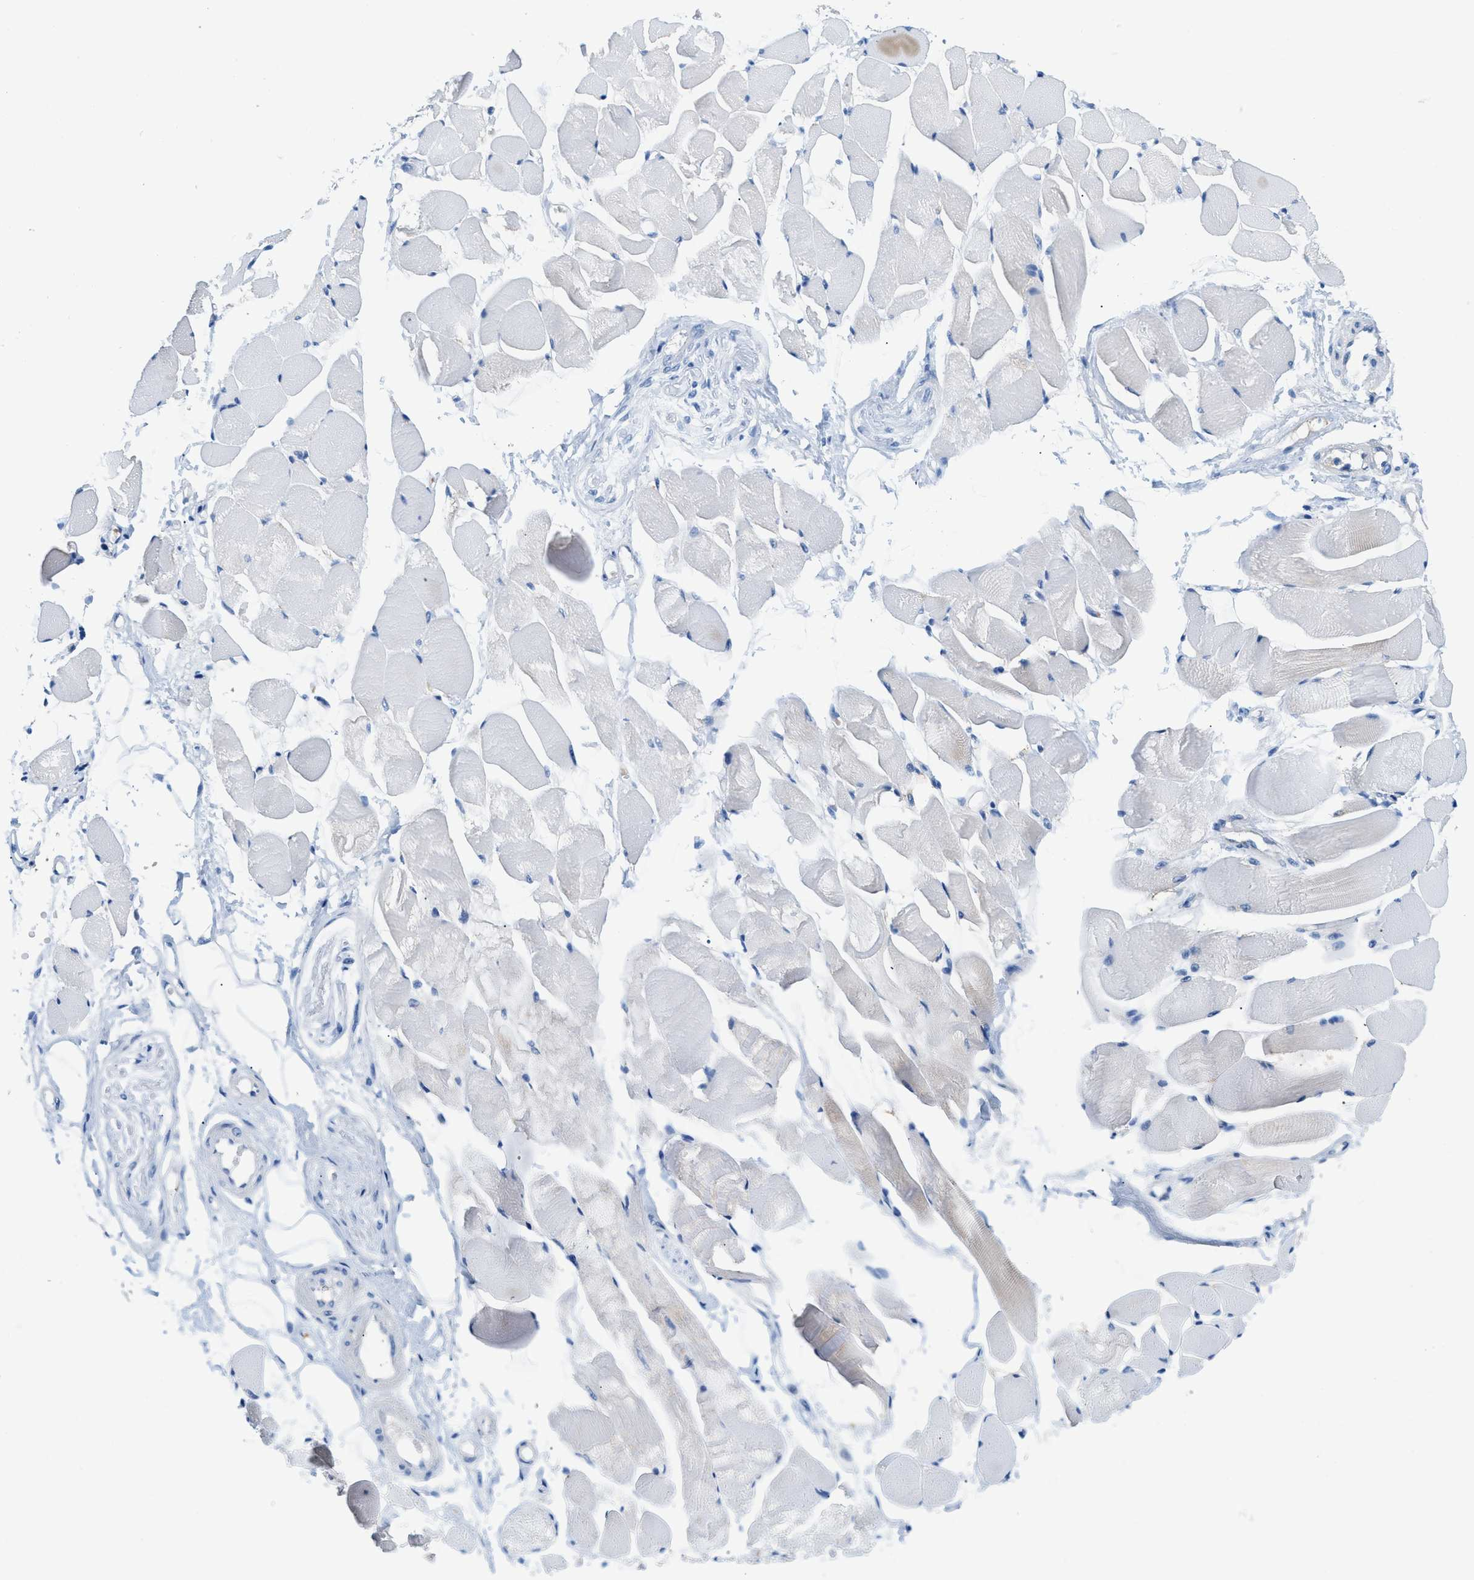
{"staining": {"intensity": "weak", "quantity": "25%-75%", "location": "cytoplasmic/membranous"}, "tissue": "skeletal muscle", "cell_type": "Myocytes", "image_type": "normal", "snomed": [{"axis": "morphology", "description": "Normal tissue, NOS"}, {"axis": "topography", "description": "Skeletal muscle"}, {"axis": "topography", "description": "Peripheral nerve tissue"}], "caption": "A low amount of weak cytoplasmic/membranous positivity is seen in about 25%-75% of myocytes in normal skeletal muscle.", "gene": "BPGM", "patient": {"sex": "female", "age": 84}}